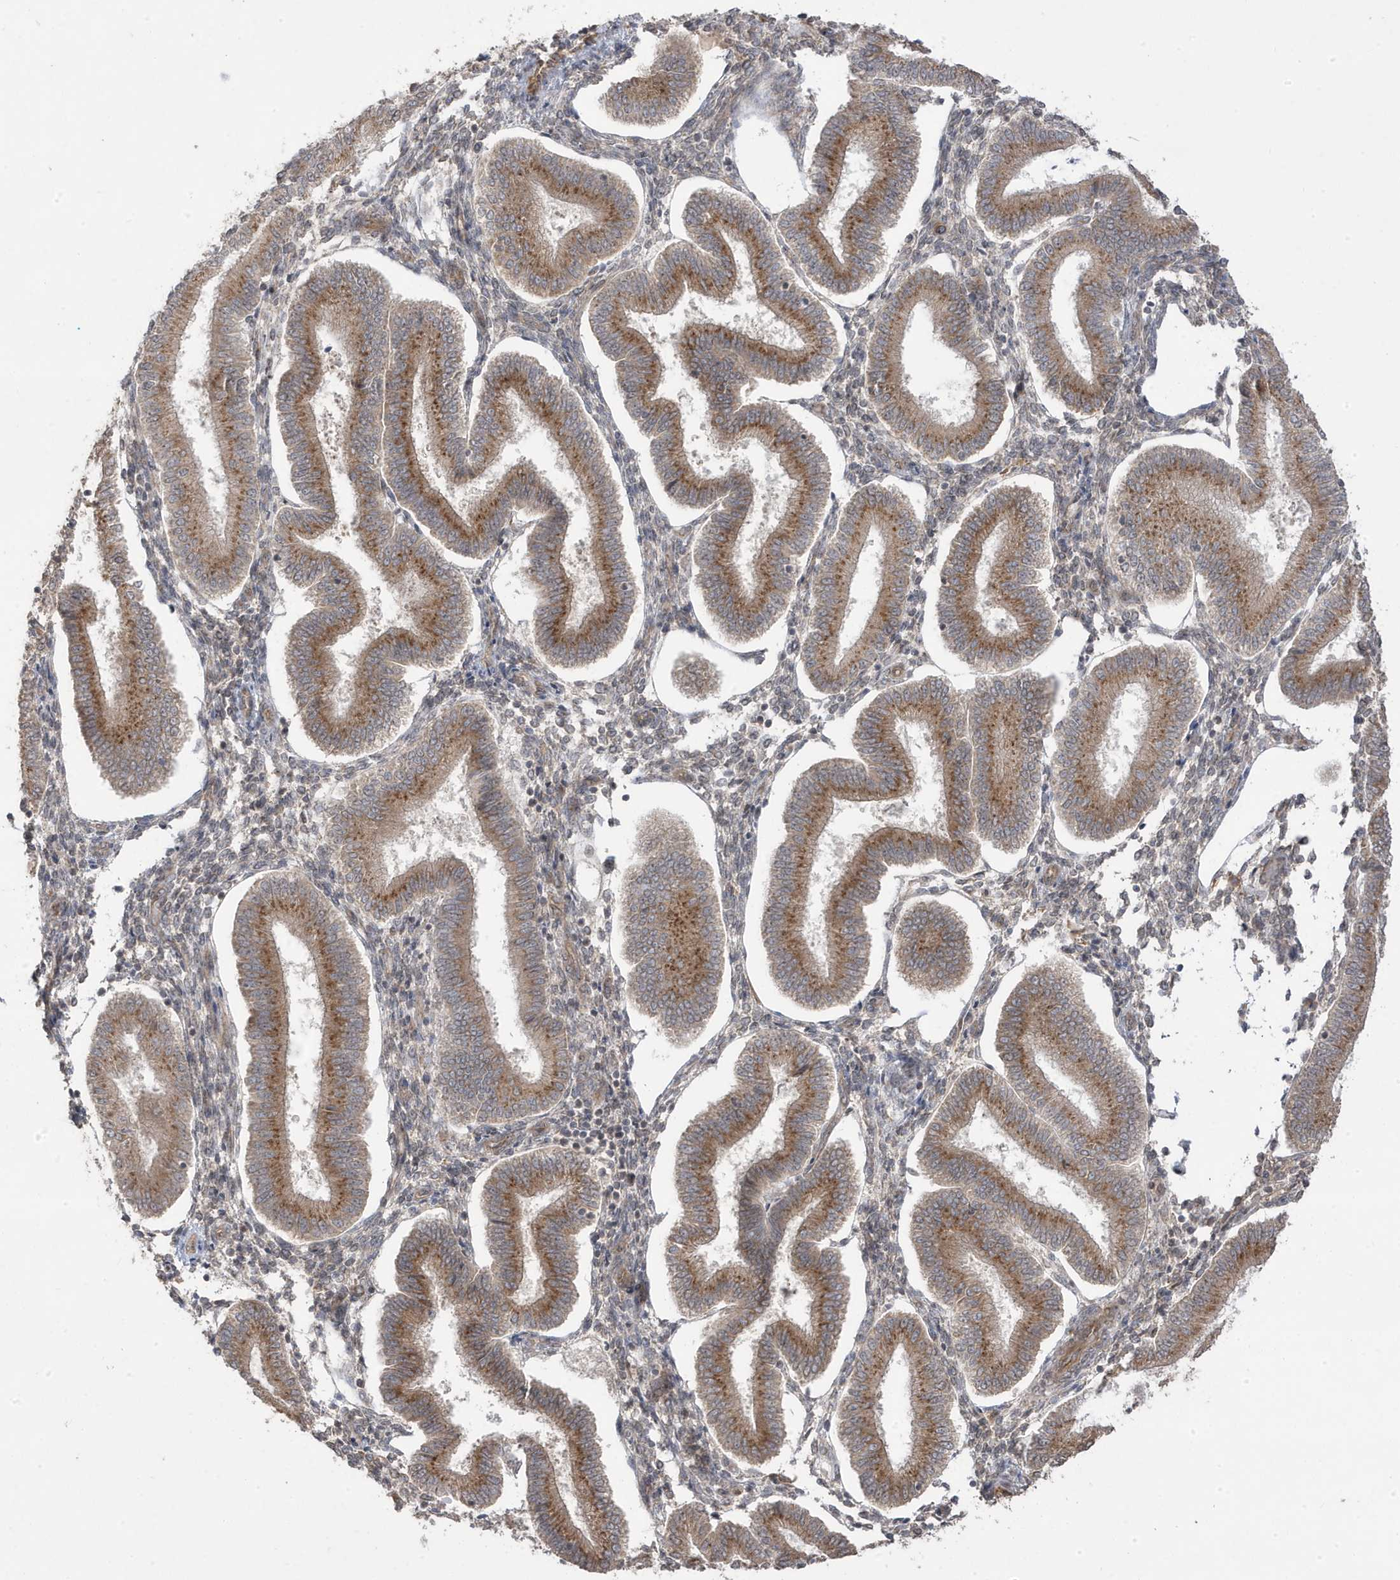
{"staining": {"intensity": "negative", "quantity": "none", "location": "none"}, "tissue": "endometrium", "cell_type": "Cells in endometrial stroma", "image_type": "normal", "snomed": [{"axis": "morphology", "description": "Normal tissue, NOS"}, {"axis": "topography", "description": "Endometrium"}], "caption": "DAB (3,3'-diaminobenzidine) immunohistochemical staining of benign human endometrium shows no significant positivity in cells in endometrial stroma.", "gene": "DNAJC12", "patient": {"sex": "female", "age": 39}}